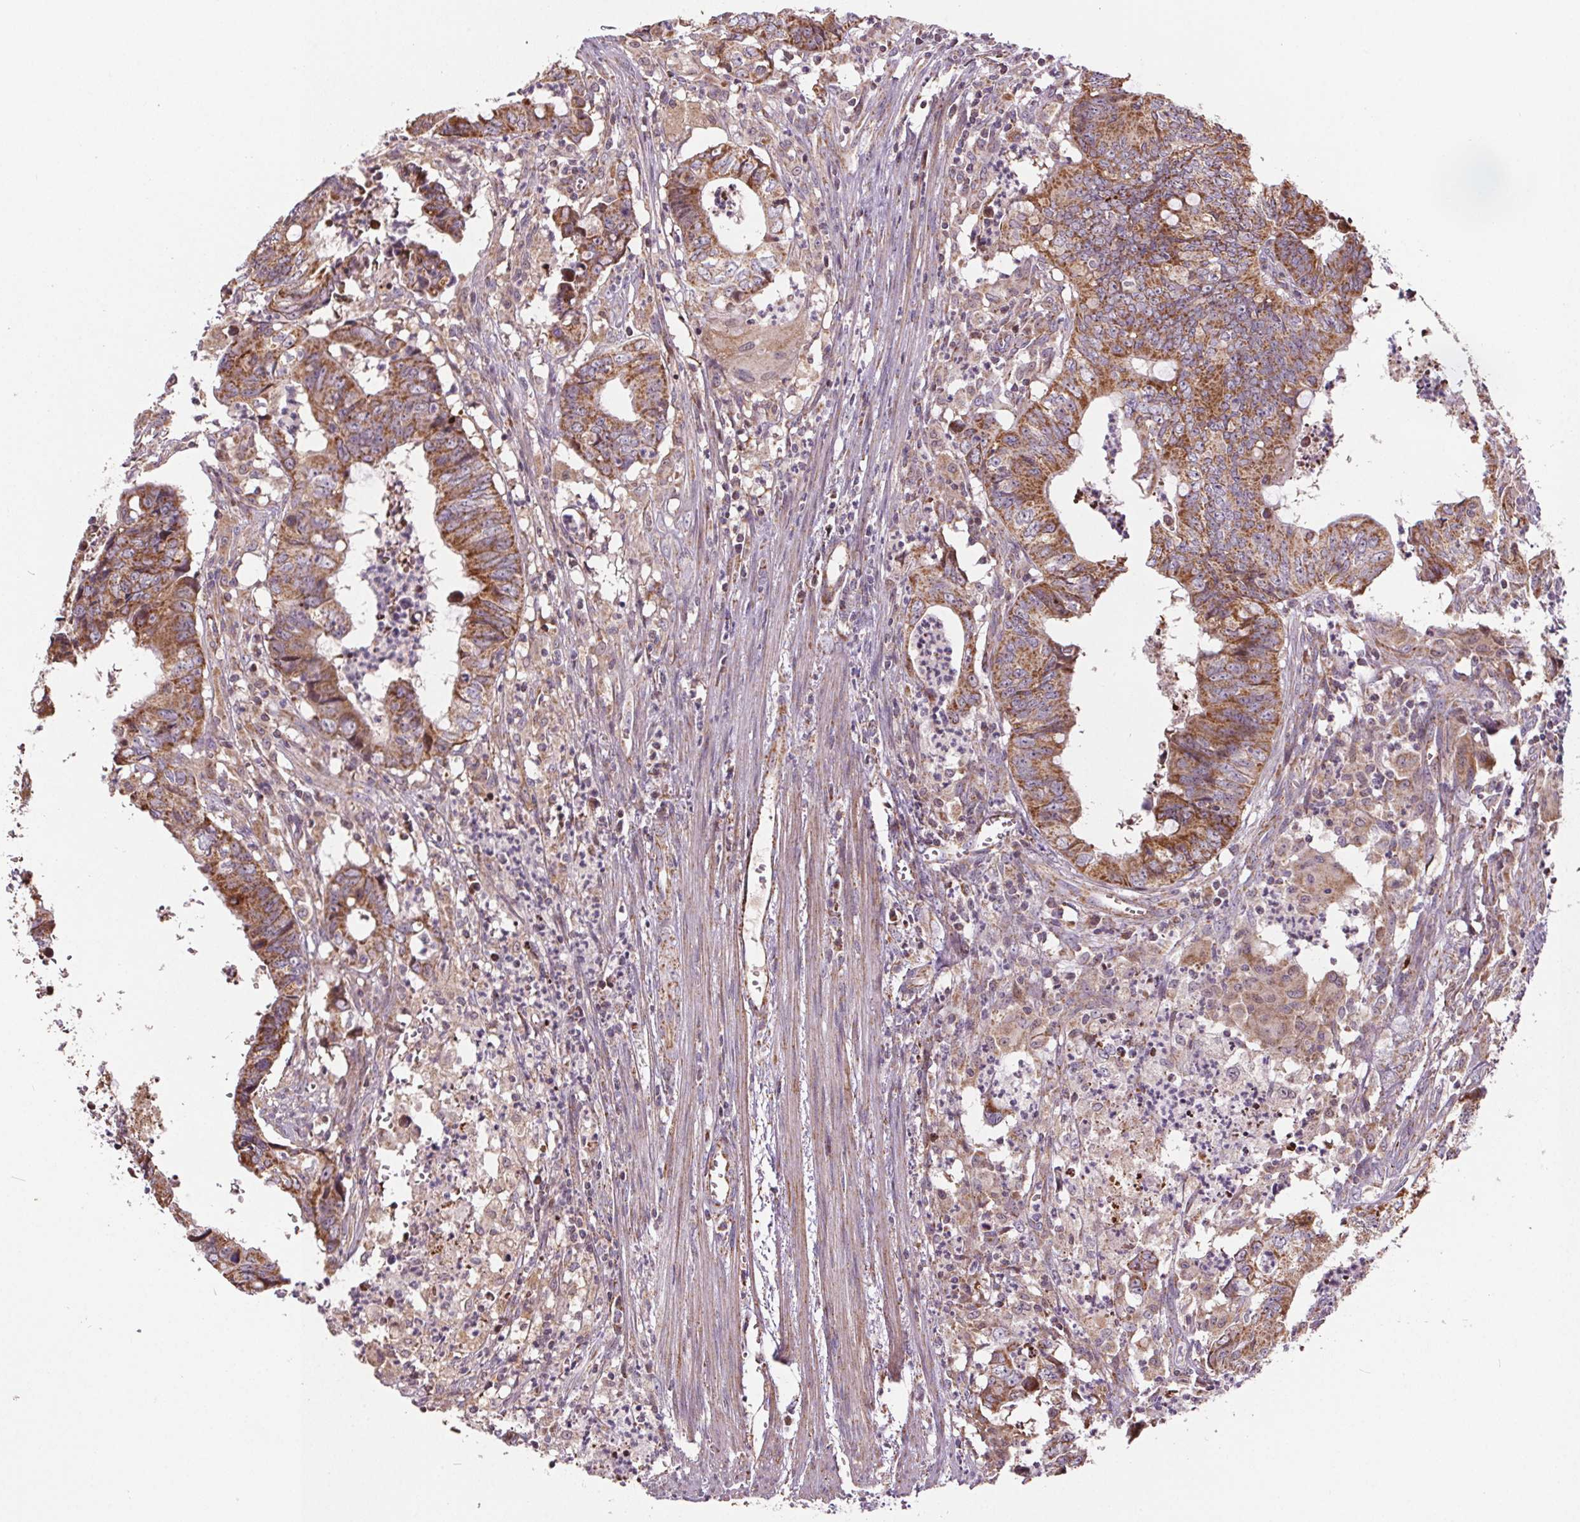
{"staining": {"intensity": "moderate", "quantity": ">75%", "location": "cytoplasmic/membranous"}, "tissue": "colorectal cancer", "cell_type": "Tumor cells", "image_type": "cancer", "snomed": [{"axis": "morphology", "description": "Adenocarcinoma, NOS"}, {"axis": "topography", "description": "Colon"}], "caption": "Colorectal adenocarcinoma was stained to show a protein in brown. There is medium levels of moderate cytoplasmic/membranous staining in about >75% of tumor cells.", "gene": "SUCLA2", "patient": {"sex": "female", "age": 82}}